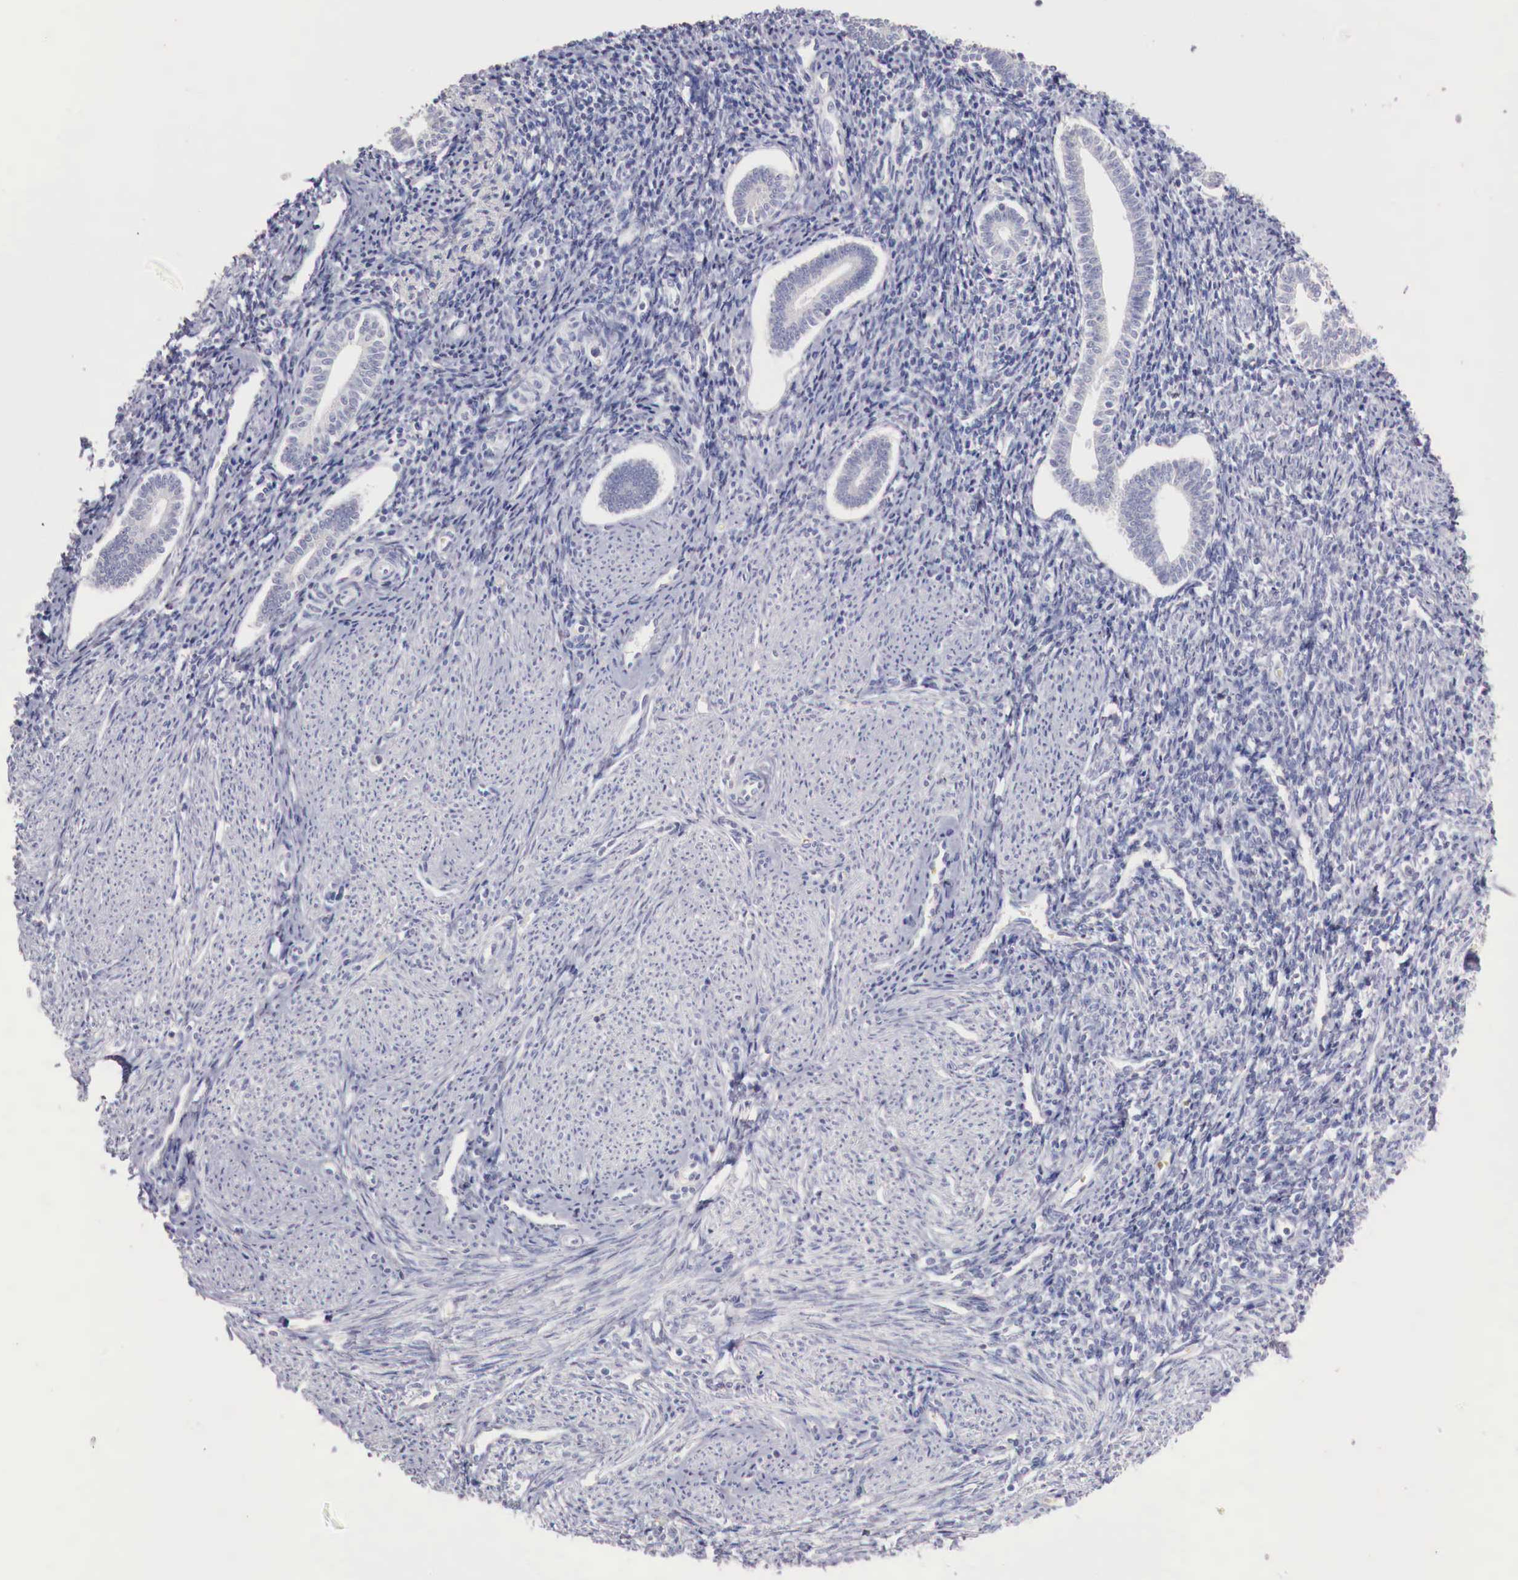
{"staining": {"intensity": "negative", "quantity": "none", "location": "none"}, "tissue": "endometrium", "cell_type": "Cells in endometrial stroma", "image_type": "normal", "snomed": [{"axis": "morphology", "description": "Normal tissue, NOS"}, {"axis": "topography", "description": "Endometrium"}], "caption": "Photomicrograph shows no significant protein staining in cells in endometrial stroma of normal endometrium. (DAB immunohistochemistry with hematoxylin counter stain).", "gene": "ITIH6", "patient": {"sex": "female", "age": 52}}